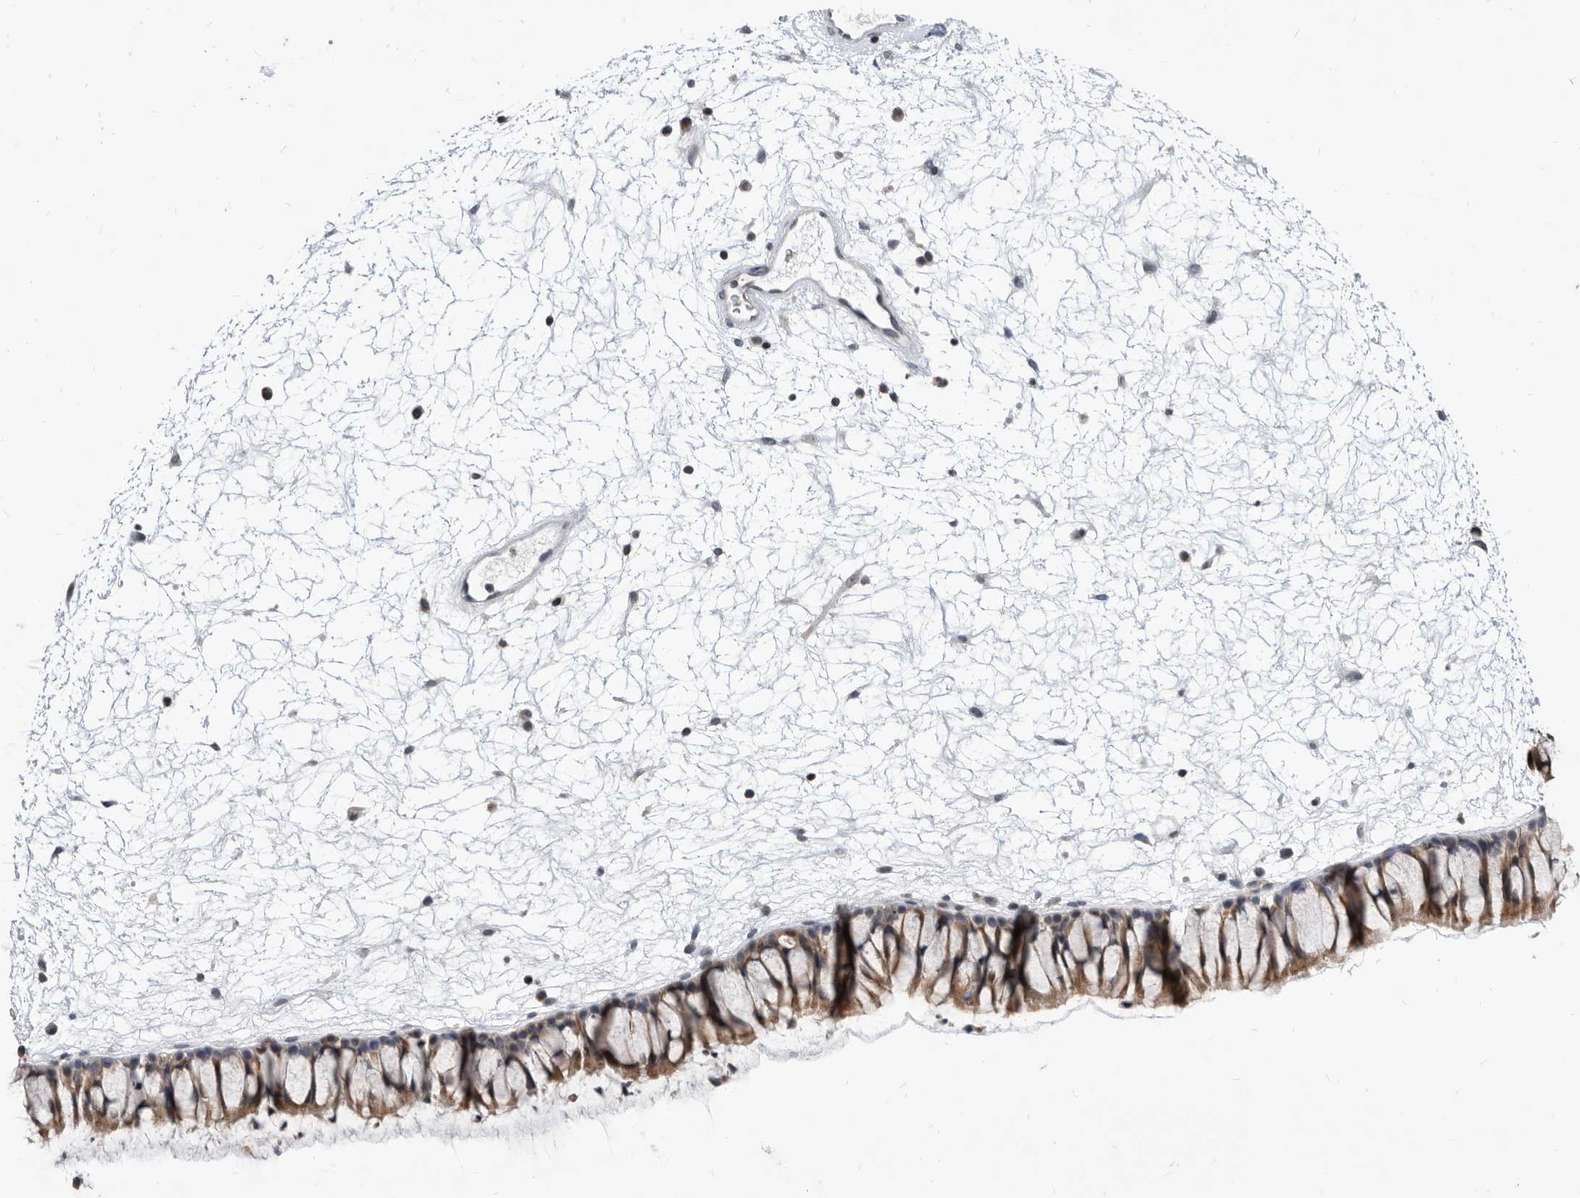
{"staining": {"intensity": "moderate", "quantity": ">75%", "location": "cytoplasmic/membranous"}, "tissue": "nasopharynx", "cell_type": "Respiratory epithelial cells", "image_type": "normal", "snomed": [{"axis": "morphology", "description": "Normal tissue, NOS"}, {"axis": "topography", "description": "Nasopharynx"}], "caption": "Protein staining demonstrates moderate cytoplasmic/membranous positivity in about >75% of respiratory epithelial cells in benign nasopharynx. (IHC, brightfield microscopy, high magnification).", "gene": "TSTD1", "patient": {"sex": "male", "age": 64}}